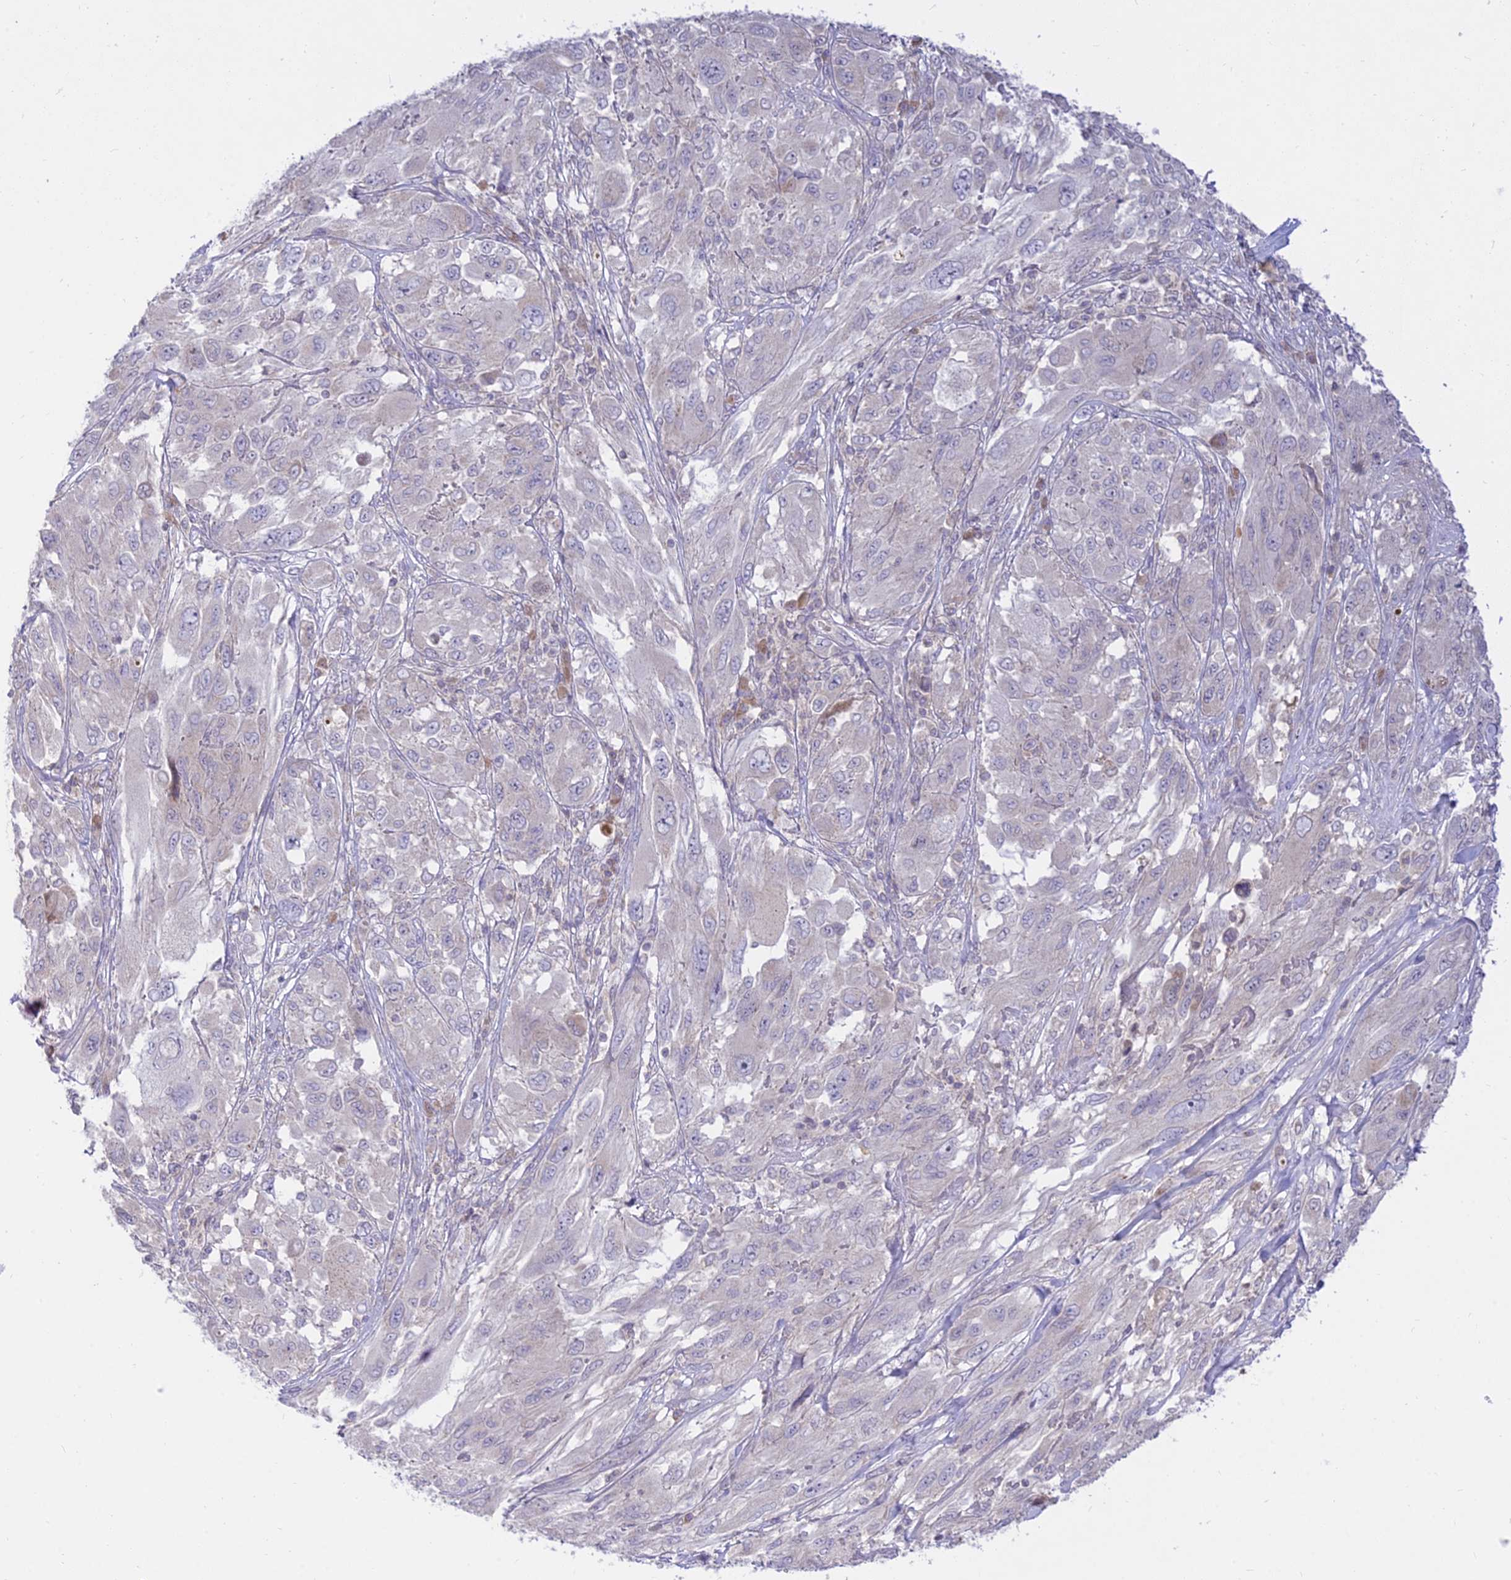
{"staining": {"intensity": "negative", "quantity": "none", "location": "none"}, "tissue": "melanoma", "cell_type": "Tumor cells", "image_type": "cancer", "snomed": [{"axis": "morphology", "description": "Malignant melanoma, NOS"}, {"axis": "topography", "description": "Skin"}], "caption": "Immunohistochemistry of melanoma shows no positivity in tumor cells. (DAB IHC with hematoxylin counter stain).", "gene": "TMEM40", "patient": {"sex": "female", "age": 91}}